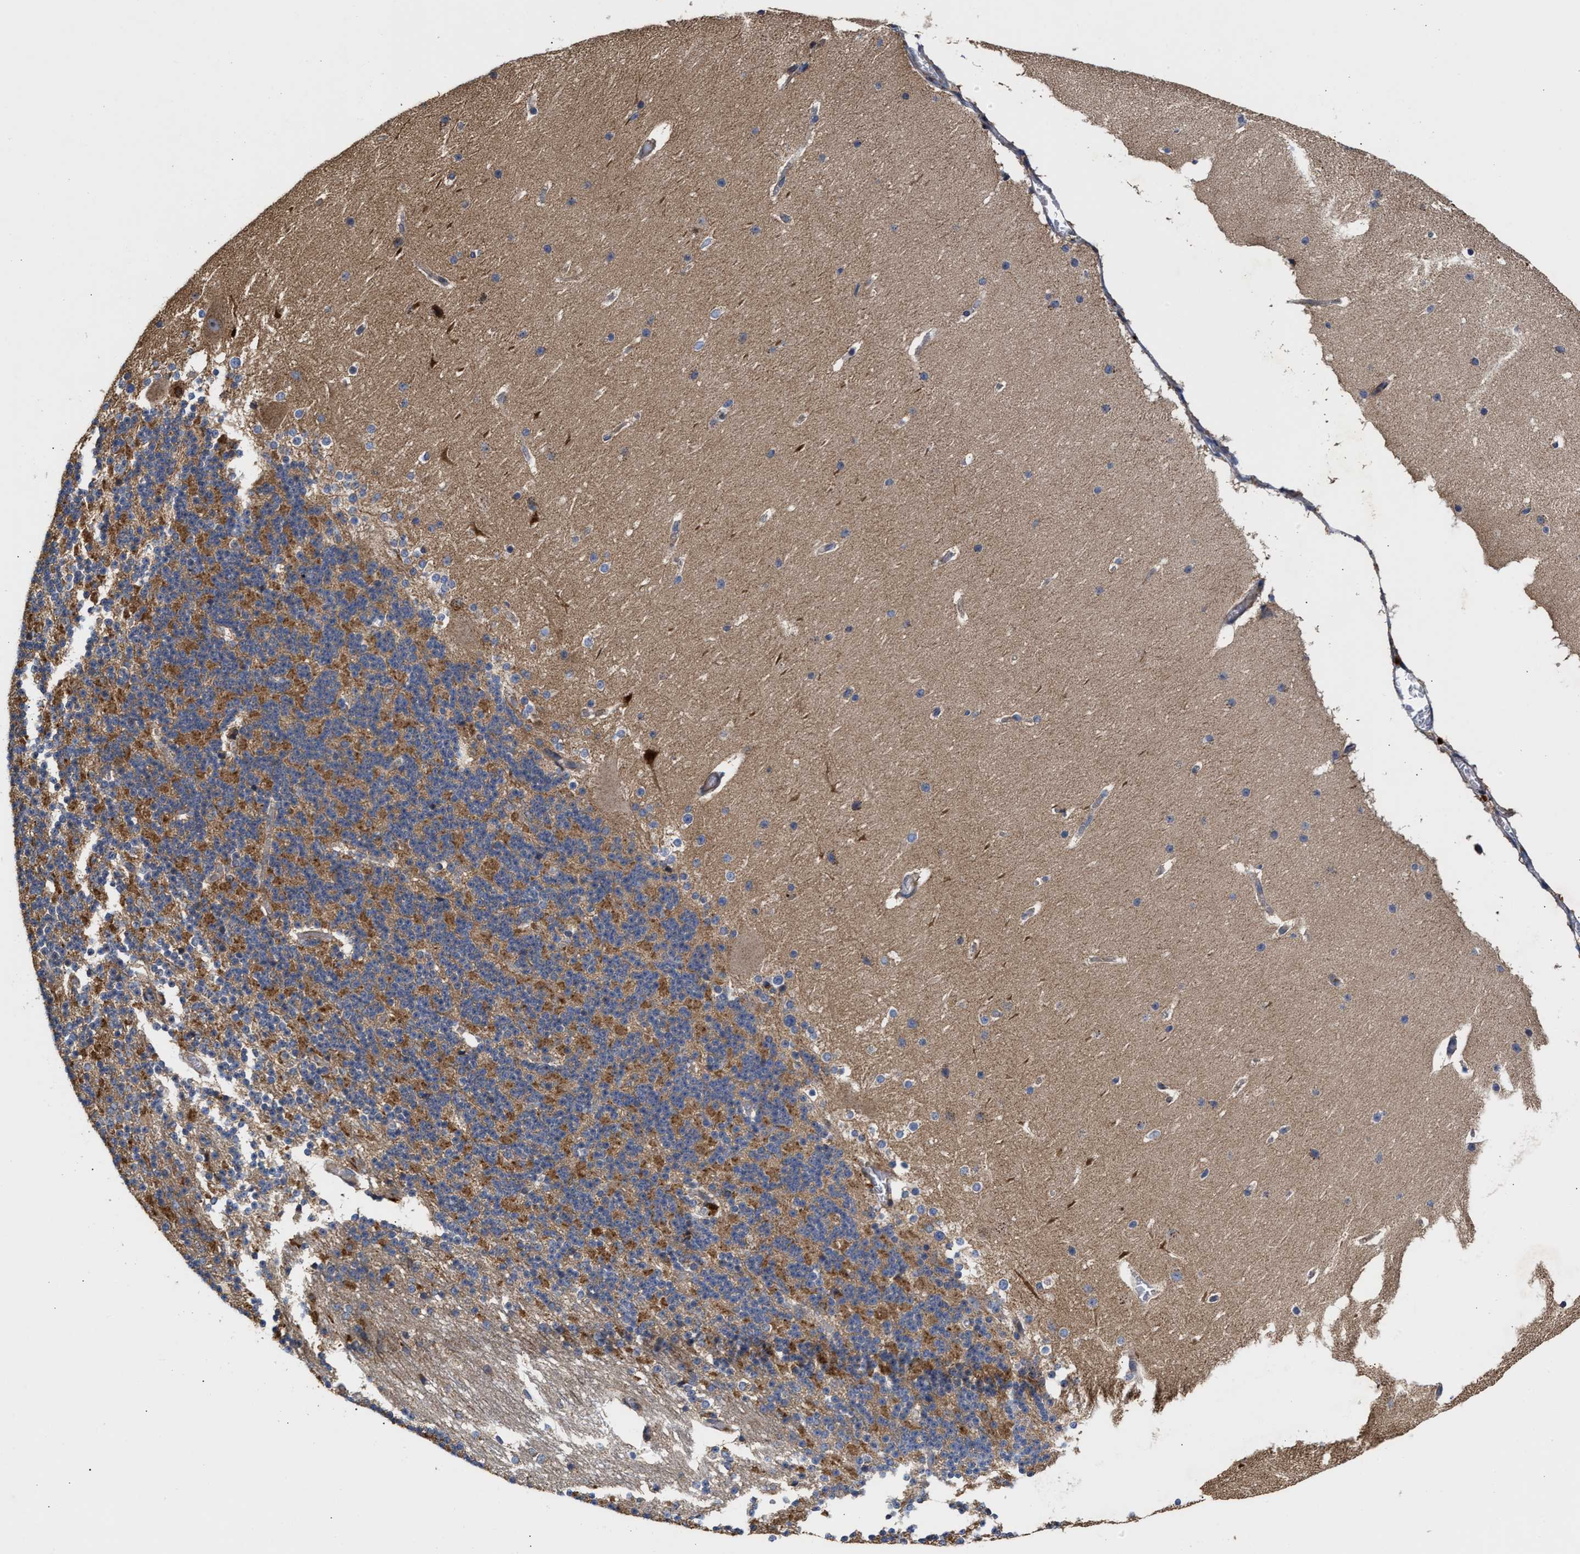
{"staining": {"intensity": "moderate", "quantity": "25%-75%", "location": "cytoplasmic/membranous"}, "tissue": "cerebellum", "cell_type": "Cells in granular layer", "image_type": "normal", "snomed": [{"axis": "morphology", "description": "Normal tissue, NOS"}, {"axis": "topography", "description": "Cerebellum"}], "caption": "An IHC micrograph of normal tissue is shown. Protein staining in brown highlights moderate cytoplasmic/membranous positivity in cerebellum within cells in granular layer. (DAB IHC with brightfield microscopy, high magnification).", "gene": "MALSU1", "patient": {"sex": "female", "age": 19}}